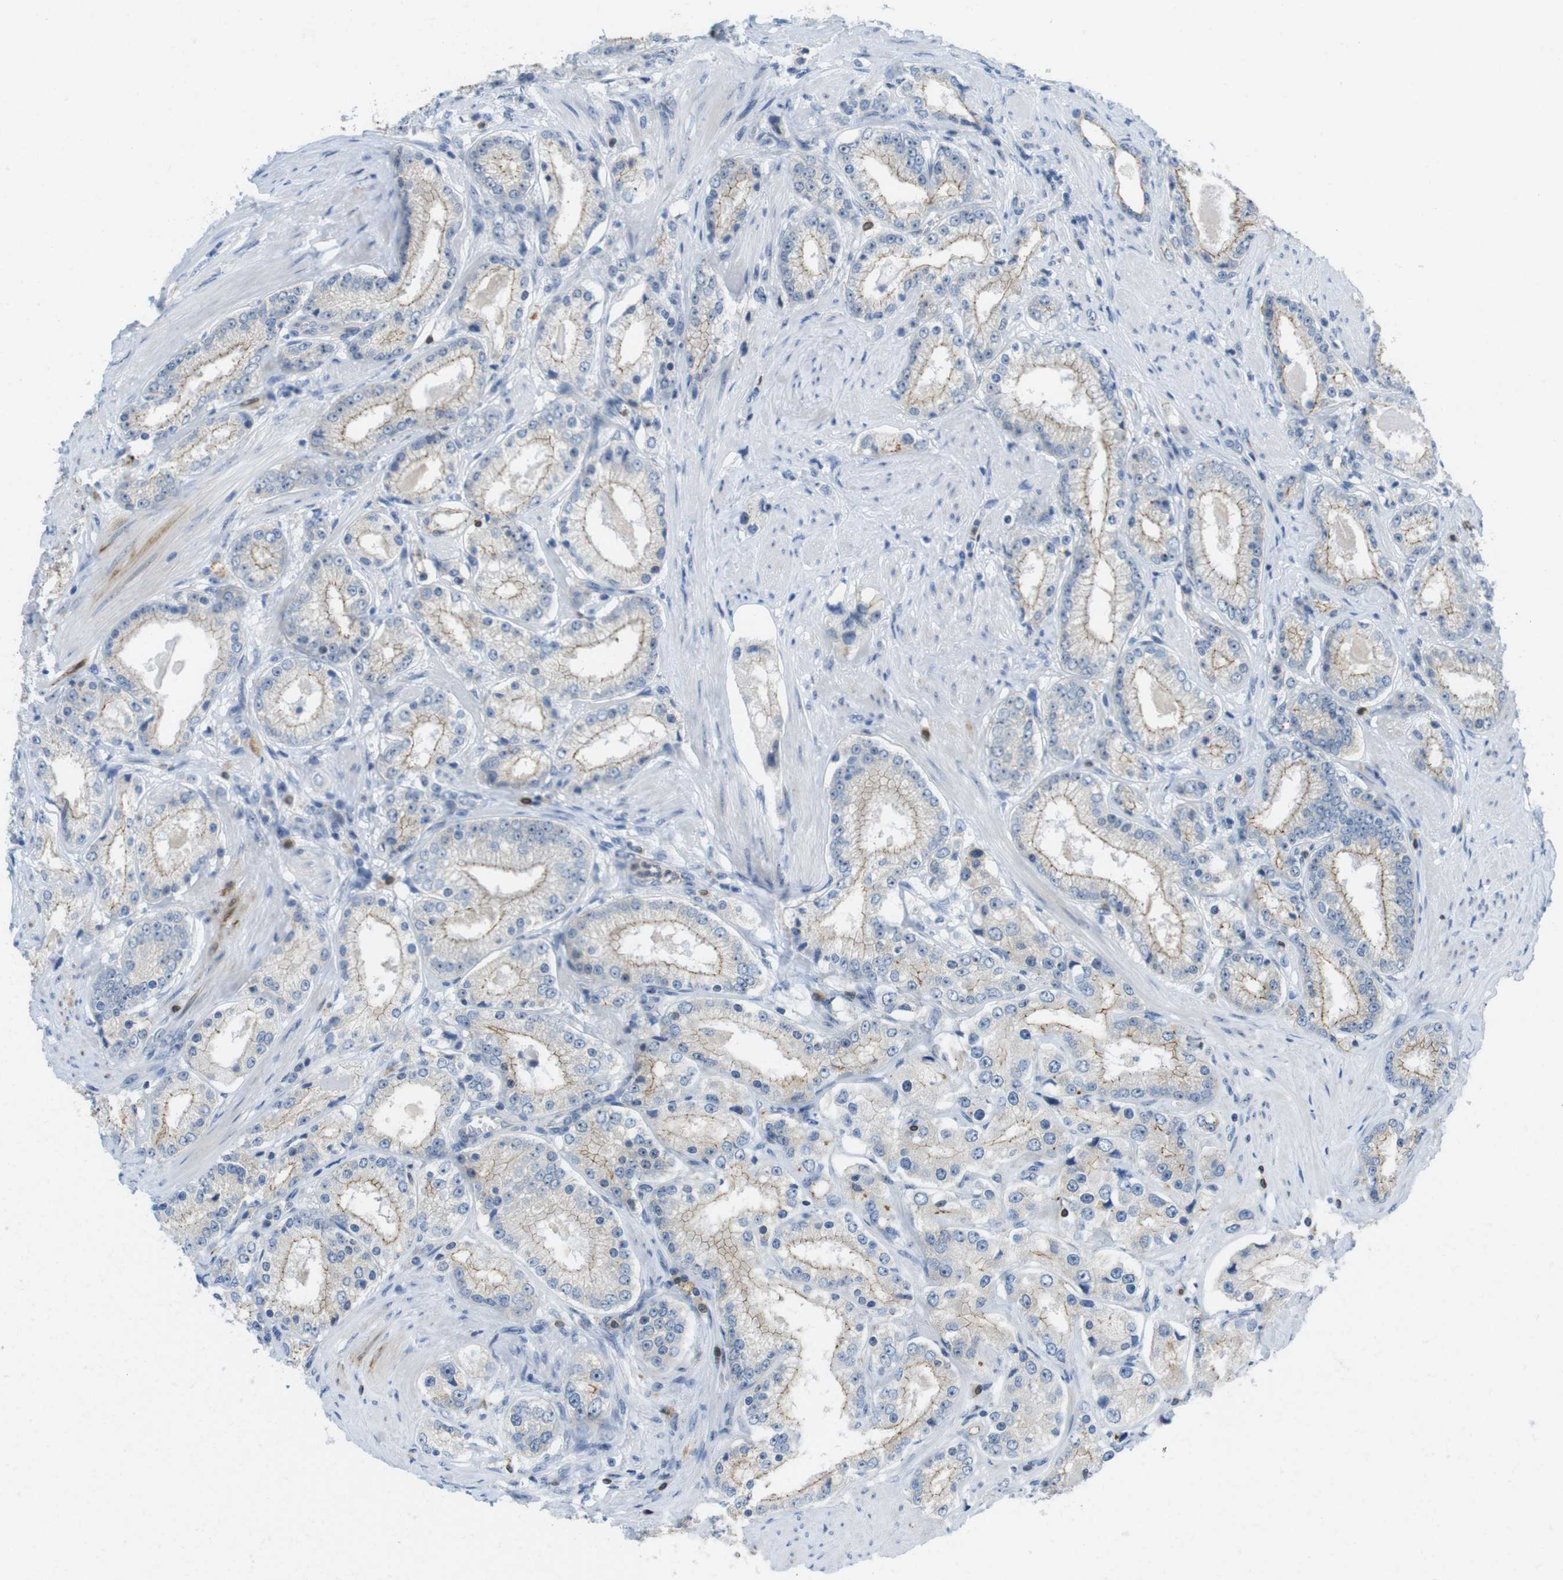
{"staining": {"intensity": "weak", "quantity": "25%-75%", "location": "cytoplasmic/membranous"}, "tissue": "prostate cancer", "cell_type": "Tumor cells", "image_type": "cancer", "snomed": [{"axis": "morphology", "description": "Adenocarcinoma, Low grade"}, {"axis": "topography", "description": "Prostate"}], "caption": "Adenocarcinoma (low-grade) (prostate) stained with DAB immunohistochemistry reveals low levels of weak cytoplasmic/membranous positivity in approximately 25%-75% of tumor cells. (DAB (3,3'-diaminobenzidine) IHC with brightfield microscopy, high magnification).", "gene": "TJP3", "patient": {"sex": "male", "age": 63}}